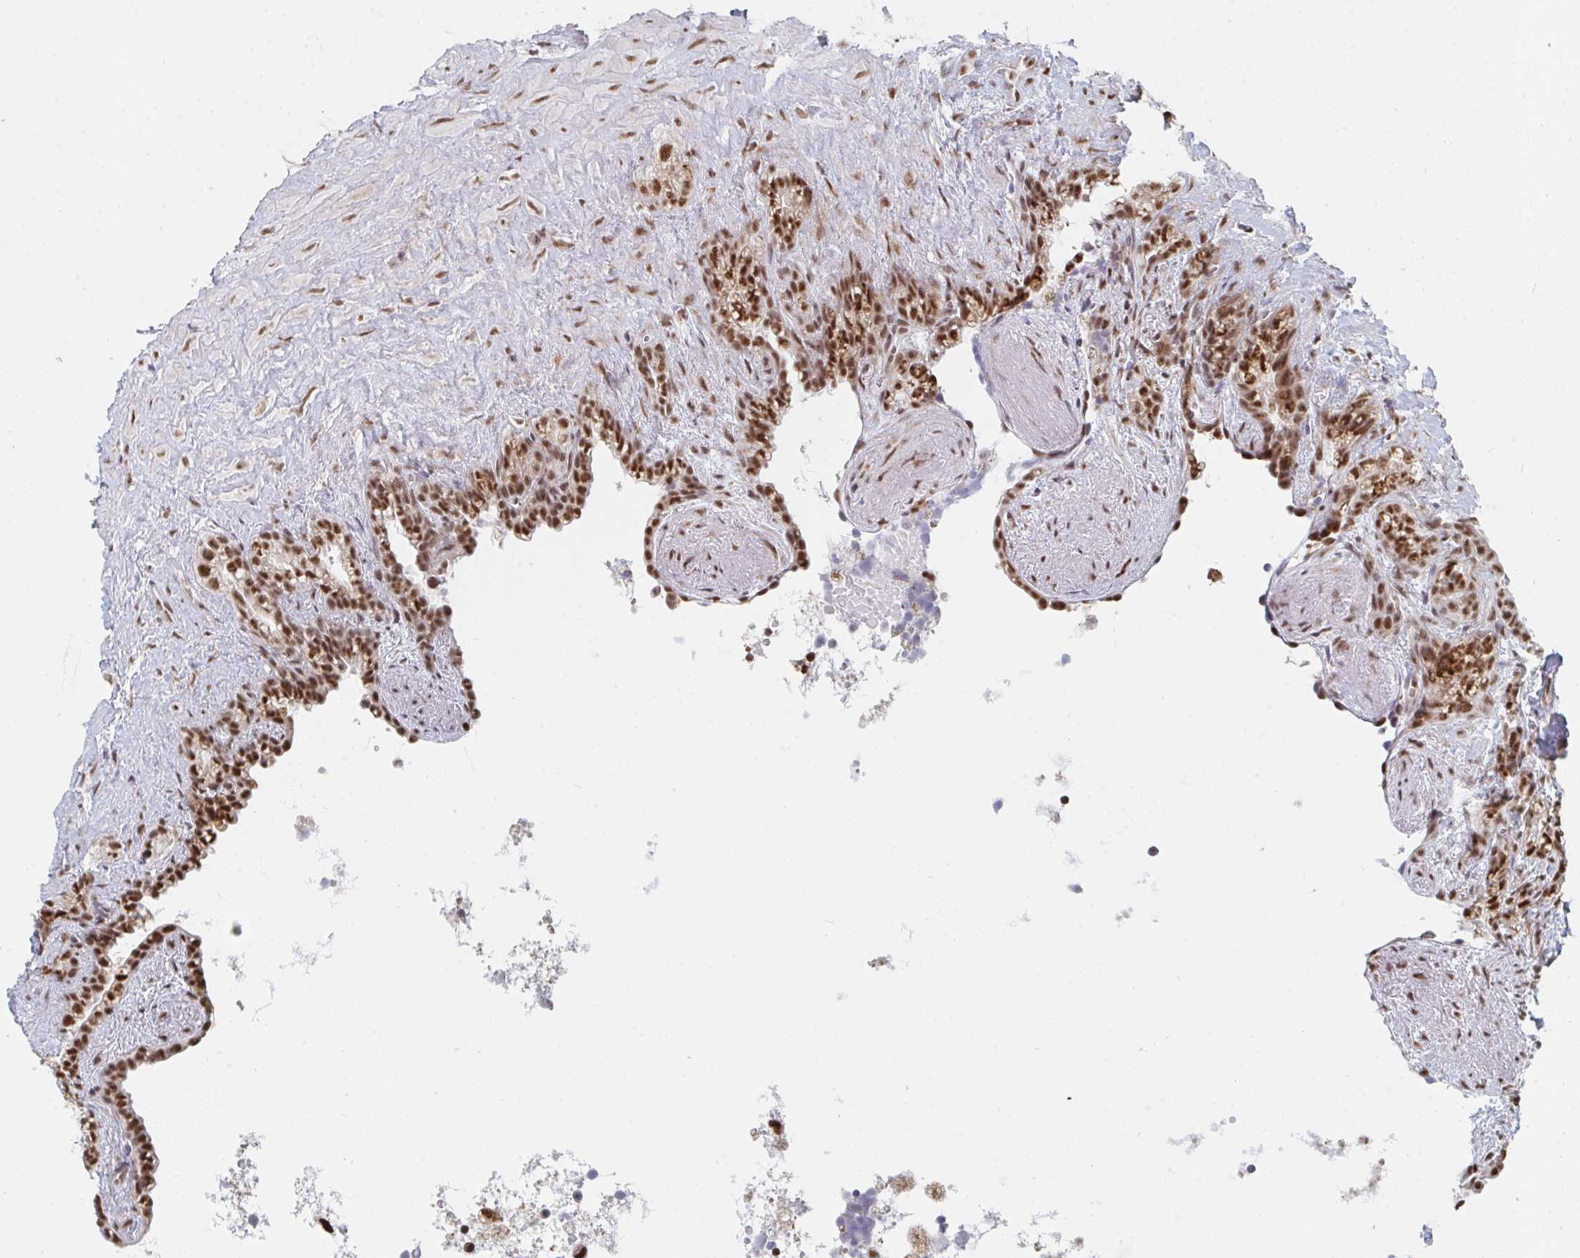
{"staining": {"intensity": "moderate", "quantity": ">75%", "location": "nuclear"}, "tissue": "seminal vesicle", "cell_type": "Glandular cells", "image_type": "normal", "snomed": [{"axis": "morphology", "description": "Normal tissue, NOS"}, {"axis": "topography", "description": "Seminal veicle"}], "caption": "Brown immunohistochemical staining in normal human seminal vesicle shows moderate nuclear expression in approximately >75% of glandular cells.", "gene": "MBNL1", "patient": {"sex": "male", "age": 76}}